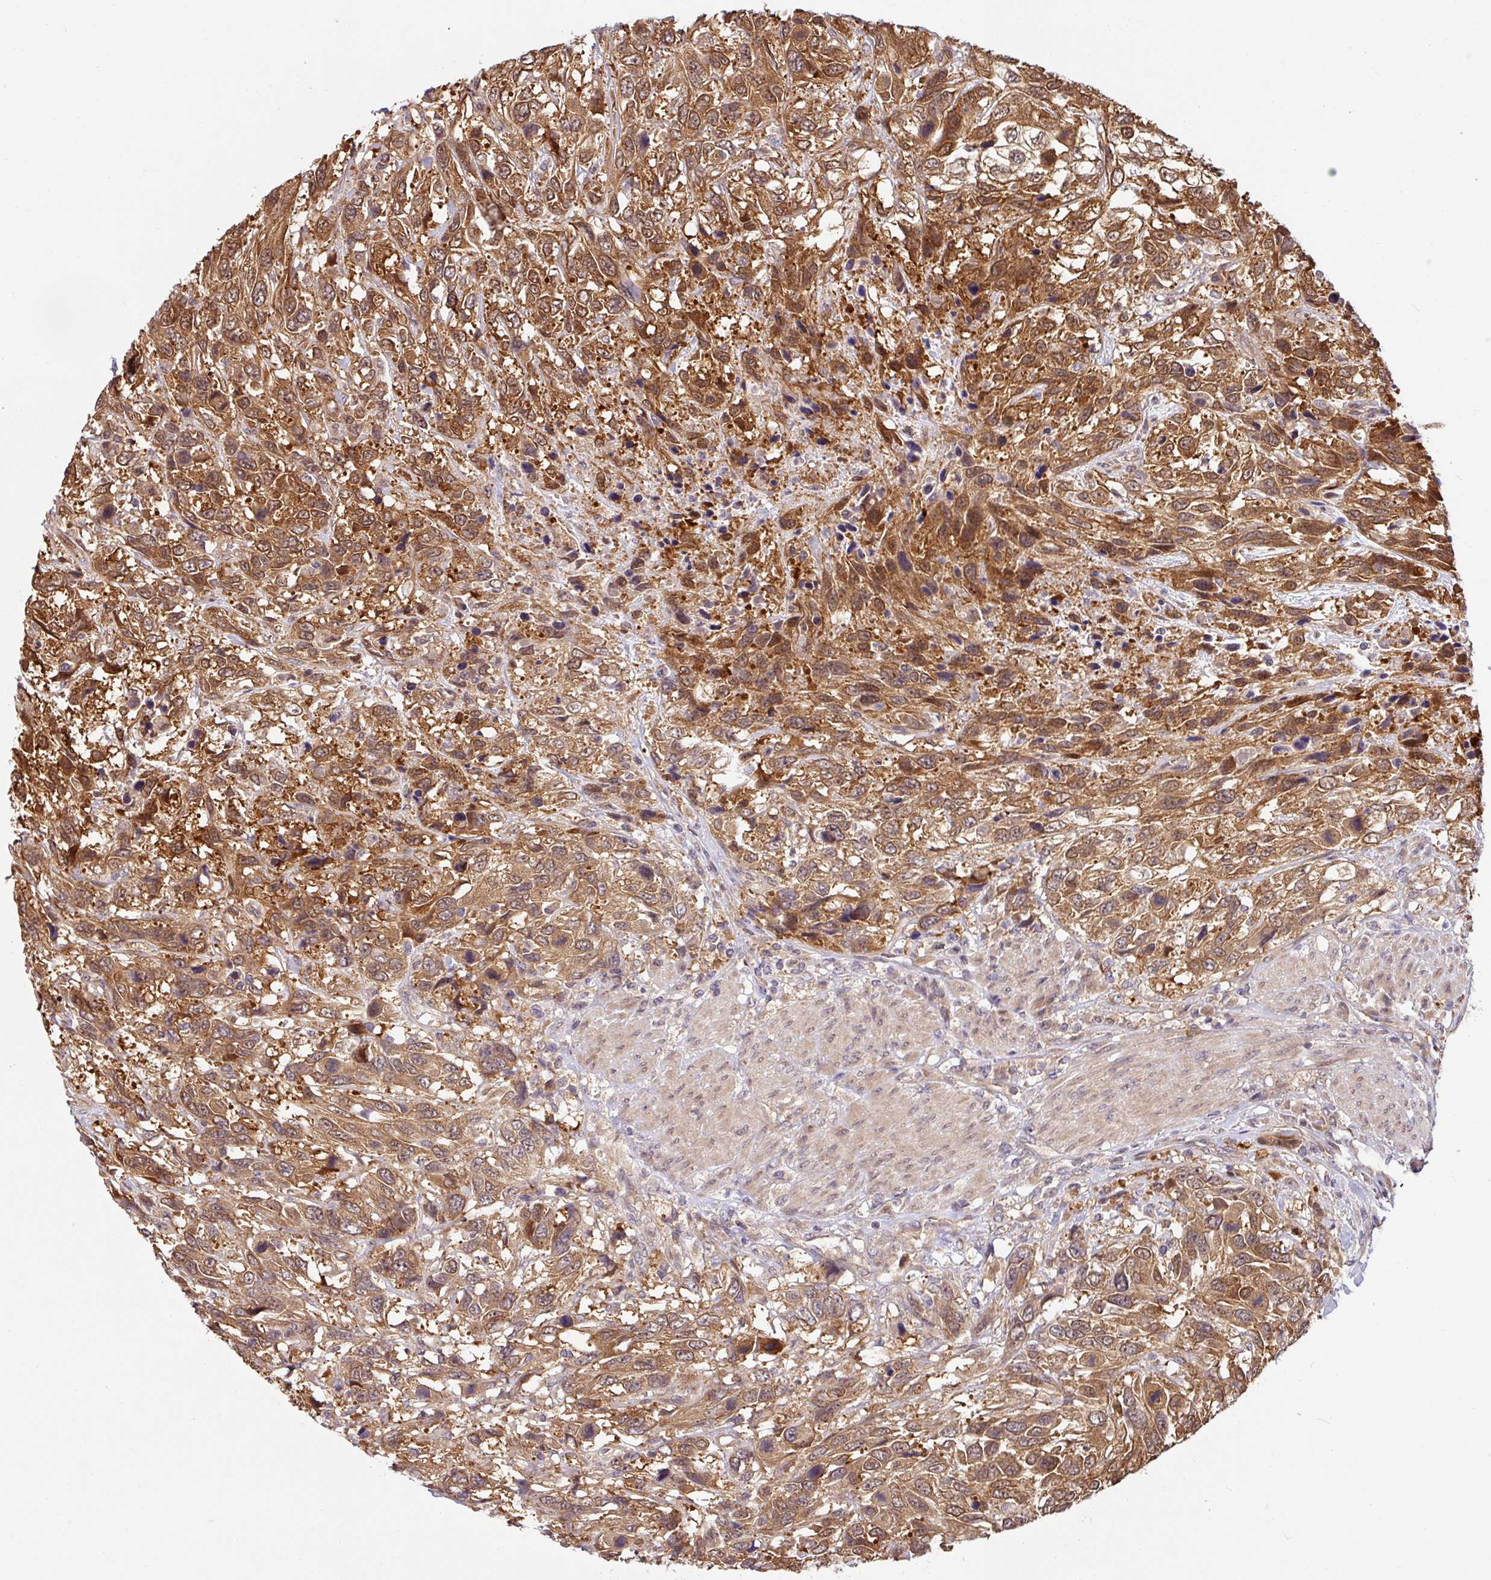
{"staining": {"intensity": "moderate", "quantity": ">75%", "location": "cytoplasmic/membranous,nuclear"}, "tissue": "urothelial cancer", "cell_type": "Tumor cells", "image_type": "cancer", "snomed": [{"axis": "morphology", "description": "Urothelial carcinoma, High grade"}, {"axis": "topography", "description": "Urinary bladder"}], "caption": "Protein staining of urothelial cancer tissue shows moderate cytoplasmic/membranous and nuclear positivity in about >75% of tumor cells.", "gene": "SHB", "patient": {"sex": "female", "age": 70}}